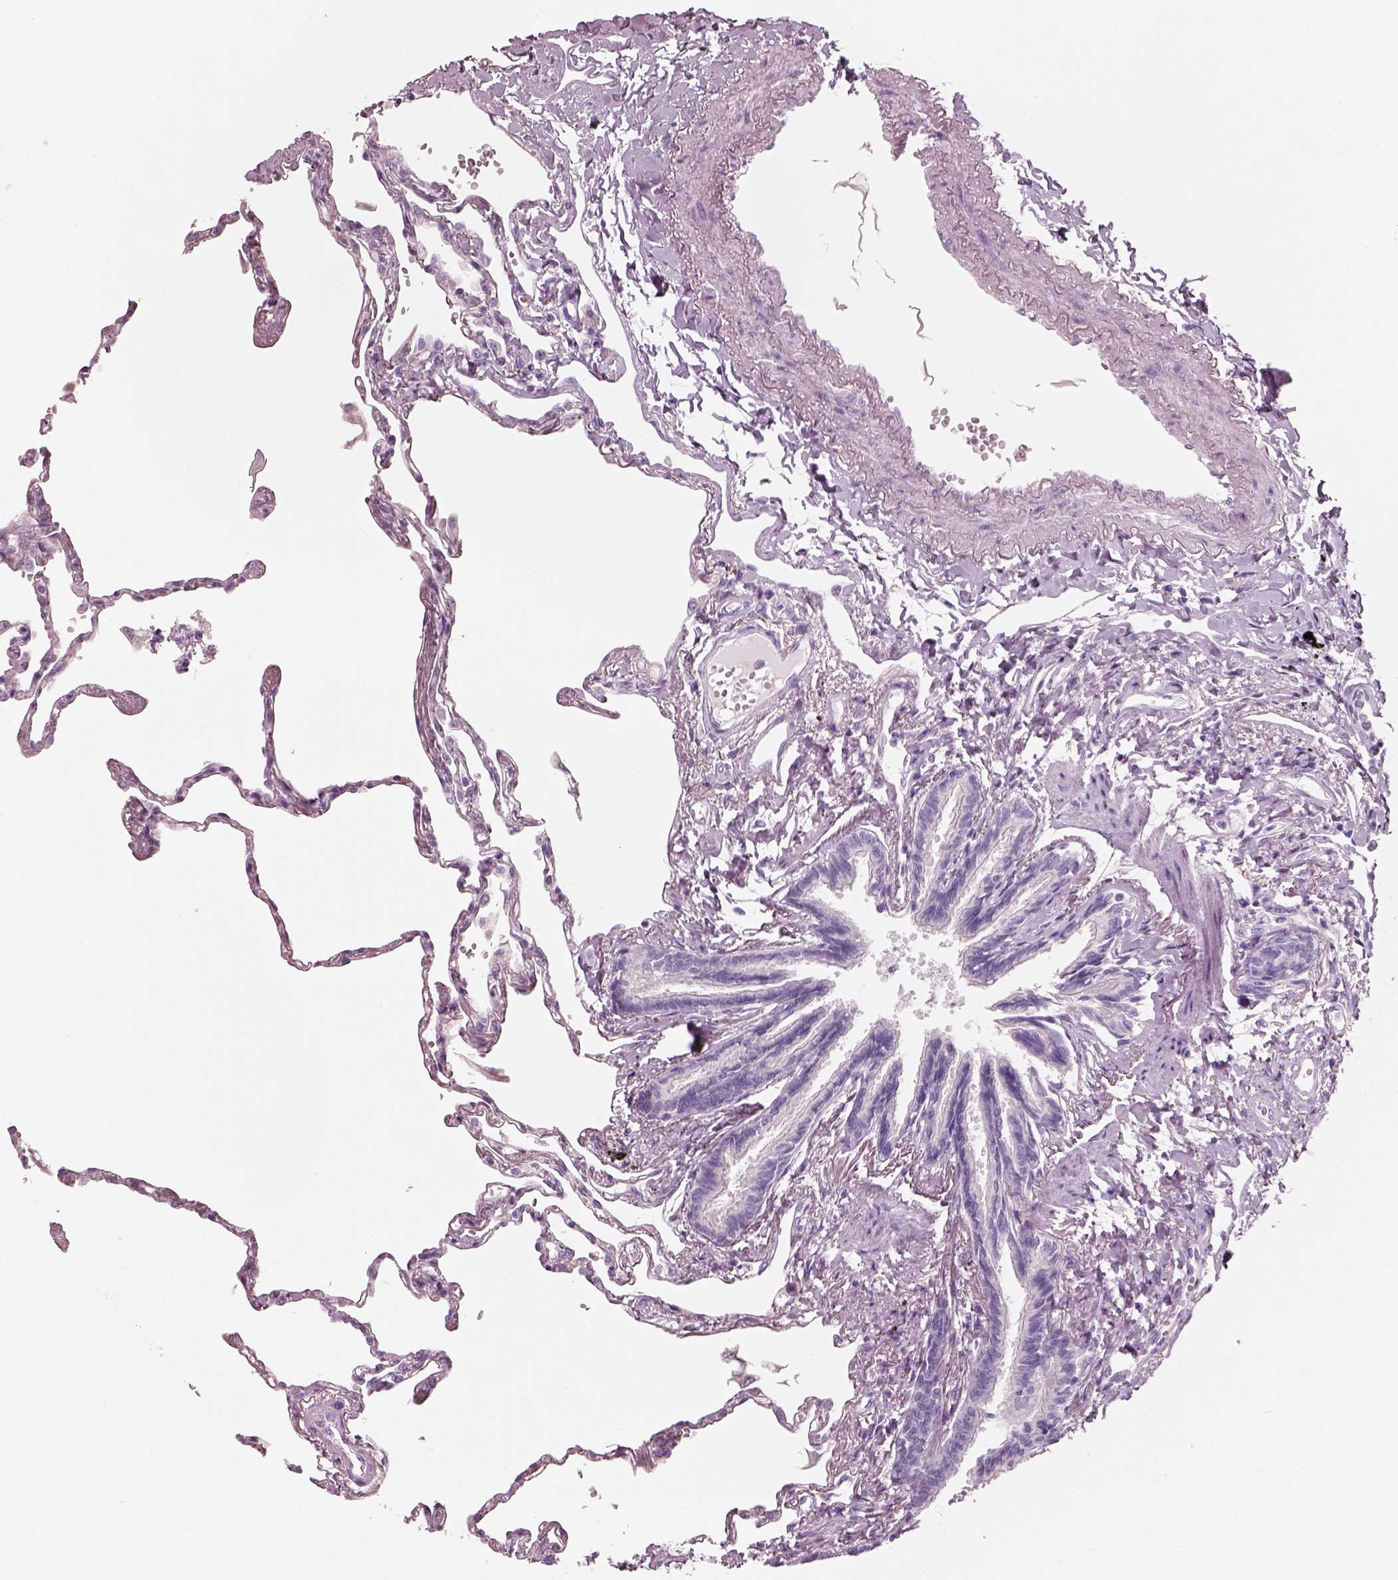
{"staining": {"intensity": "negative", "quantity": "none", "location": "none"}, "tissue": "lung", "cell_type": "Alveolar cells", "image_type": "normal", "snomed": [{"axis": "morphology", "description": "Normal tissue, NOS"}, {"axis": "topography", "description": "Lung"}], "caption": "DAB (3,3'-diaminobenzidine) immunohistochemical staining of normal human lung demonstrates no significant expression in alveolar cells. (Immunohistochemistry (ihc), brightfield microscopy, high magnification).", "gene": "PNOC", "patient": {"sex": "male", "age": 78}}